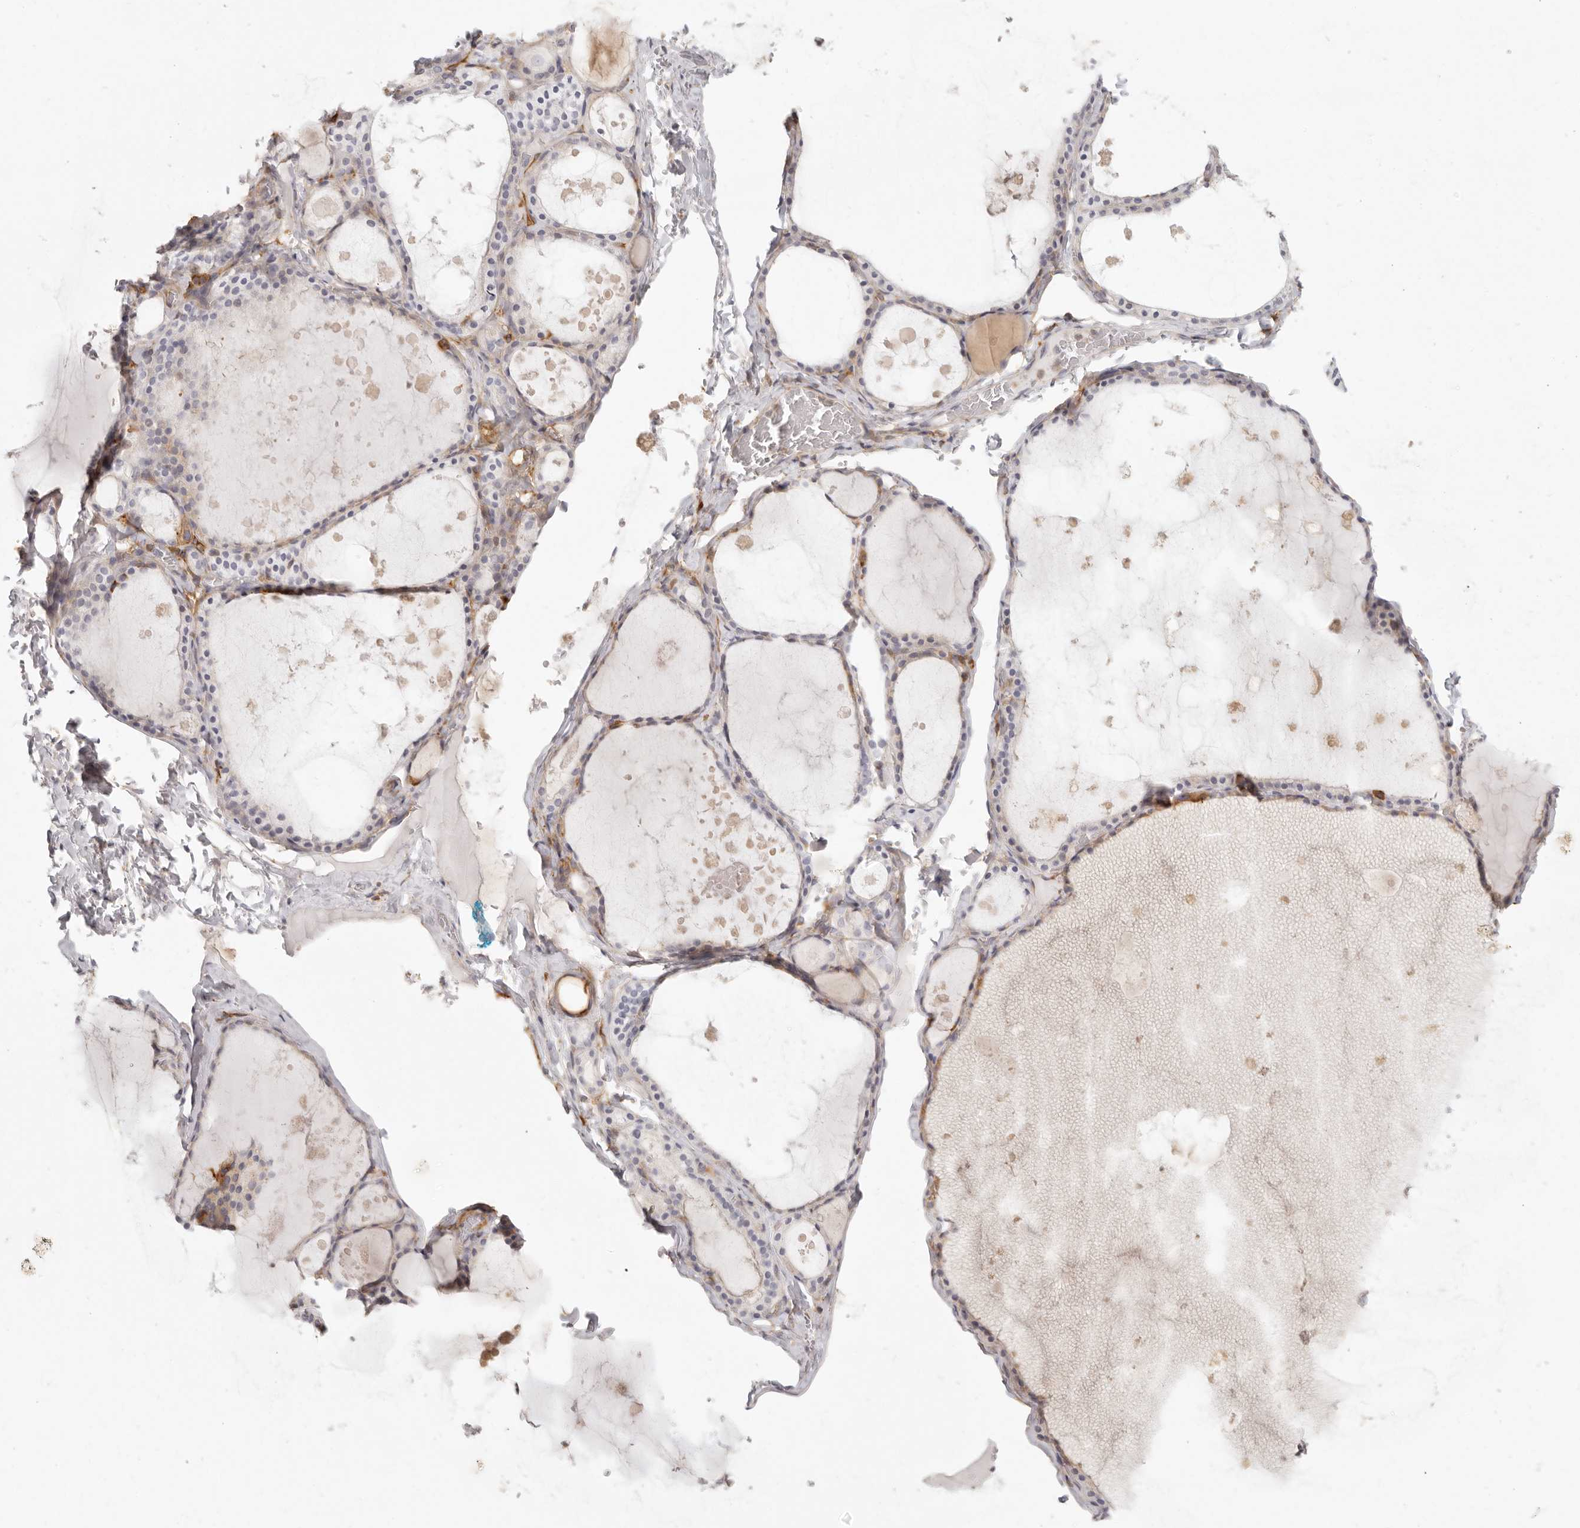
{"staining": {"intensity": "moderate", "quantity": "<25%", "location": "cytoplasmic/membranous"}, "tissue": "thyroid gland", "cell_type": "Glandular cells", "image_type": "normal", "snomed": [{"axis": "morphology", "description": "Normal tissue, NOS"}, {"axis": "topography", "description": "Thyroid gland"}], "caption": "Protein staining by immunohistochemistry (IHC) reveals moderate cytoplasmic/membranous positivity in about <25% of glandular cells in benign thyroid gland. The protein of interest is shown in brown color, while the nuclei are stained blue.", "gene": "NIBAN1", "patient": {"sex": "male", "age": 56}}